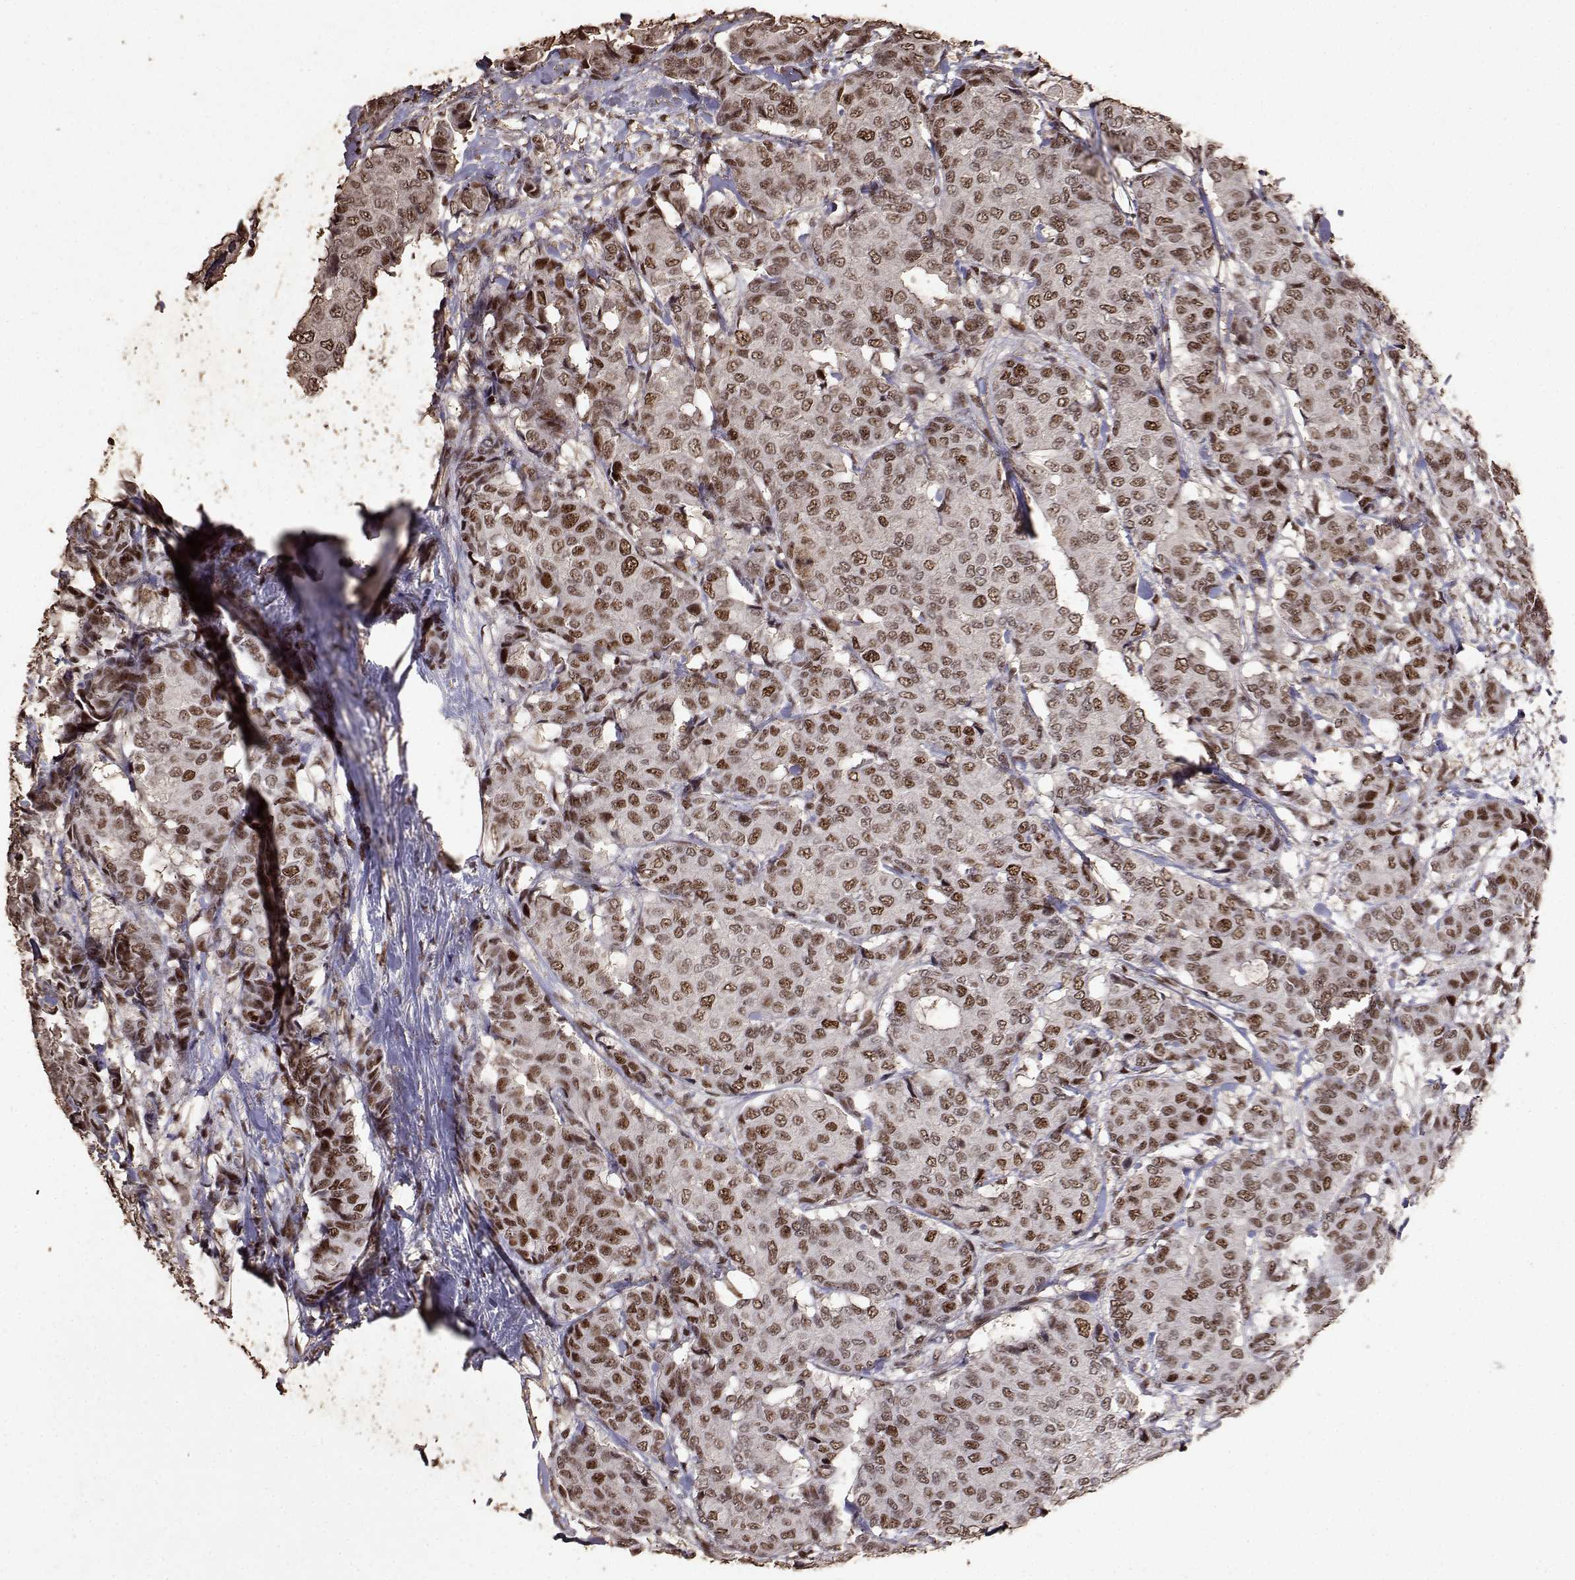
{"staining": {"intensity": "moderate", "quantity": ">75%", "location": "nuclear"}, "tissue": "breast cancer", "cell_type": "Tumor cells", "image_type": "cancer", "snomed": [{"axis": "morphology", "description": "Duct carcinoma"}, {"axis": "topography", "description": "Breast"}], "caption": "High-magnification brightfield microscopy of intraductal carcinoma (breast) stained with DAB (3,3'-diaminobenzidine) (brown) and counterstained with hematoxylin (blue). tumor cells exhibit moderate nuclear expression is seen in approximately>75% of cells.", "gene": "TOE1", "patient": {"sex": "female", "age": 75}}